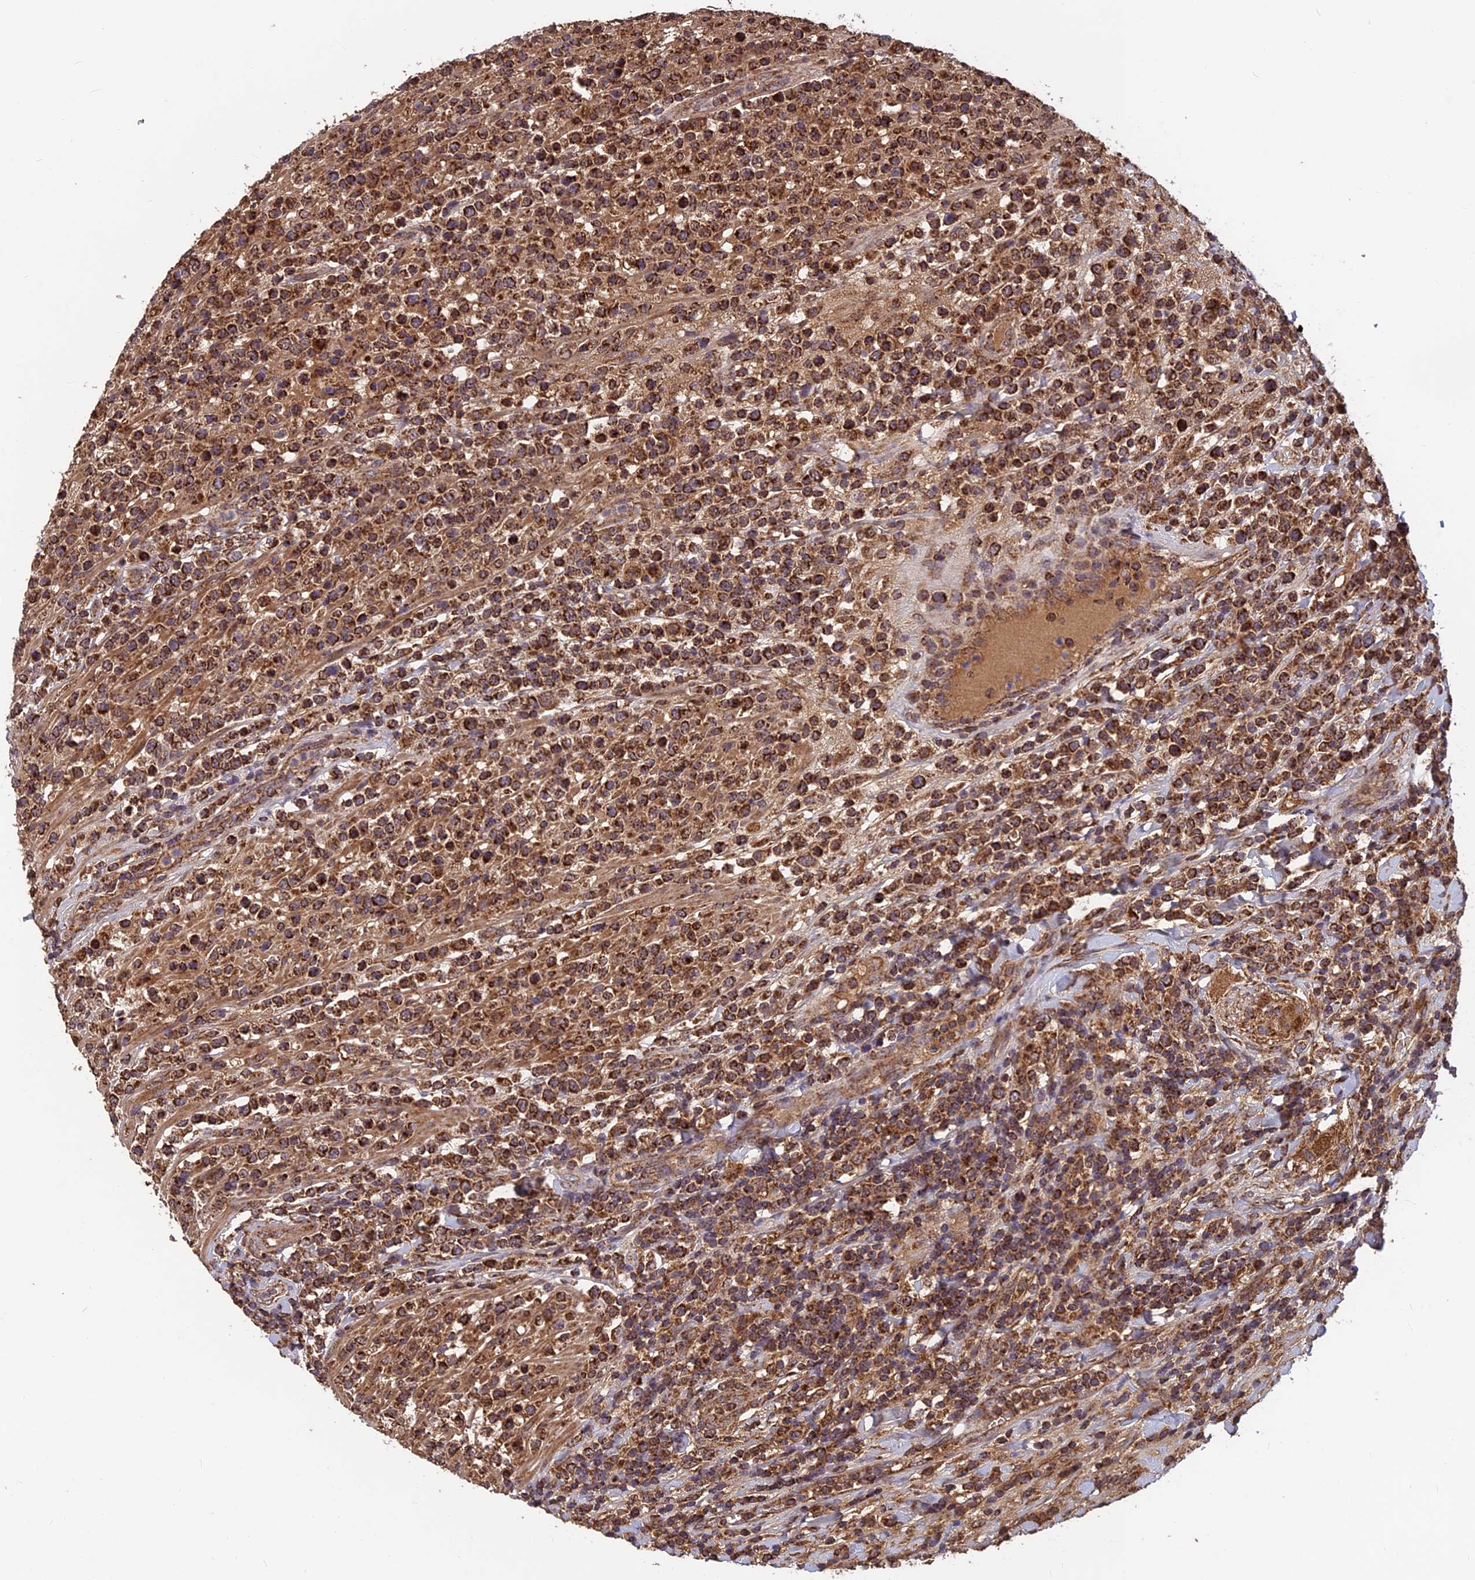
{"staining": {"intensity": "strong", "quantity": ">75%", "location": "cytoplasmic/membranous"}, "tissue": "lymphoma", "cell_type": "Tumor cells", "image_type": "cancer", "snomed": [{"axis": "morphology", "description": "Malignant lymphoma, non-Hodgkin's type, High grade"}, {"axis": "topography", "description": "Colon"}], "caption": "High-grade malignant lymphoma, non-Hodgkin's type stained with a protein marker exhibits strong staining in tumor cells.", "gene": "CCDC15", "patient": {"sex": "female", "age": 53}}